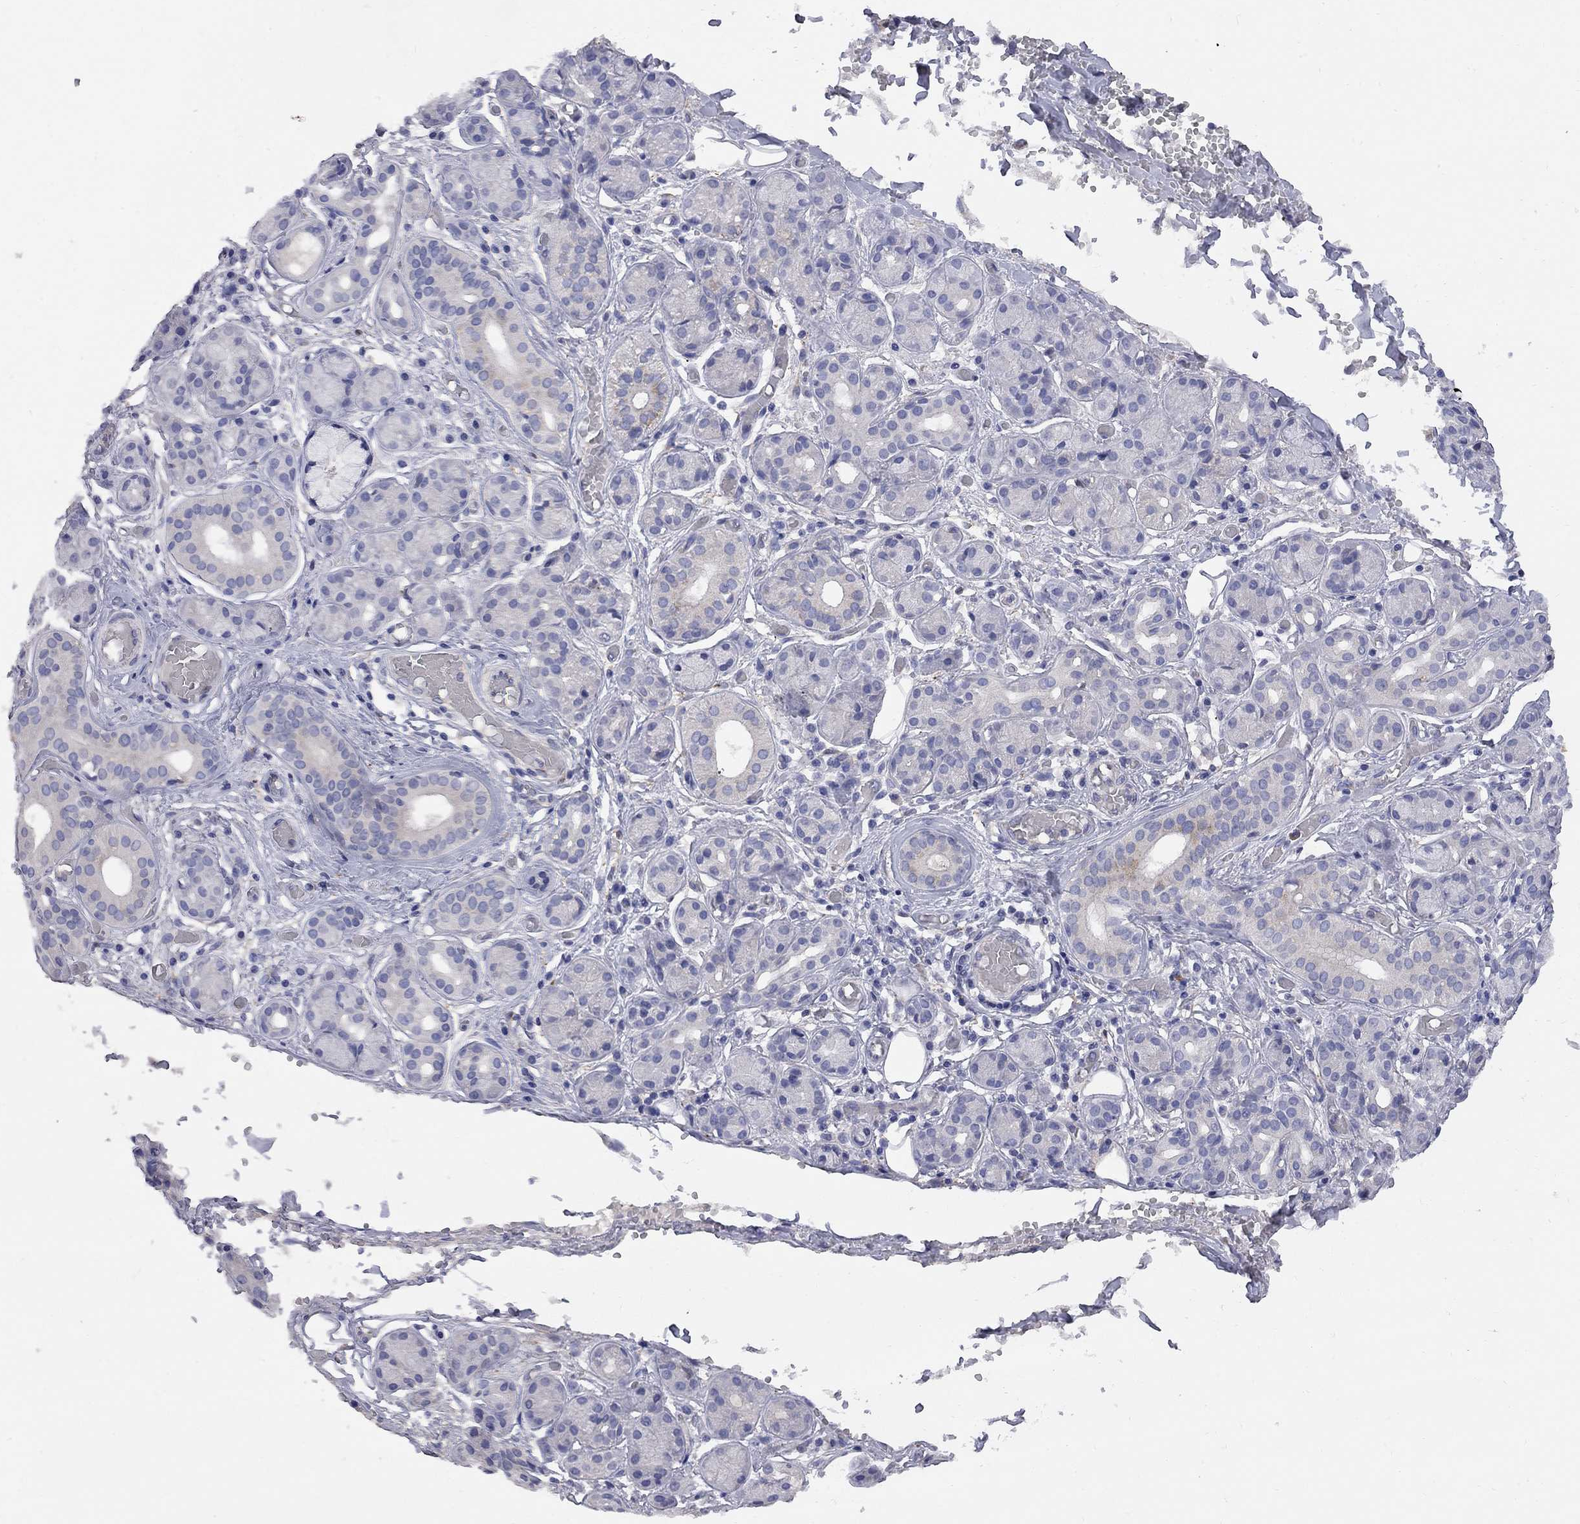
{"staining": {"intensity": "negative", "quantity": "none", "location": "none"}, "tissue": "salivary gland", "cell_type": "Glandular cells", "image_type": "normal", "snomed": [{"axis": "morphology", "description": "Normal tissue, NOS"}, {"axis": "topography", "description": "Salivary gland"}, {"axis": "topography", "description": "Peripheral nerve tissue"}], "caption": "This photomicrograph is of benign salivary gland stained with immunohistochemistry (IHC) to label a protein in brown with the nuclei are counter-stained blue. There is no expression in glandular cells.", "gene": "MTHFR", "patient": {"sex": "male", "age": 71}}